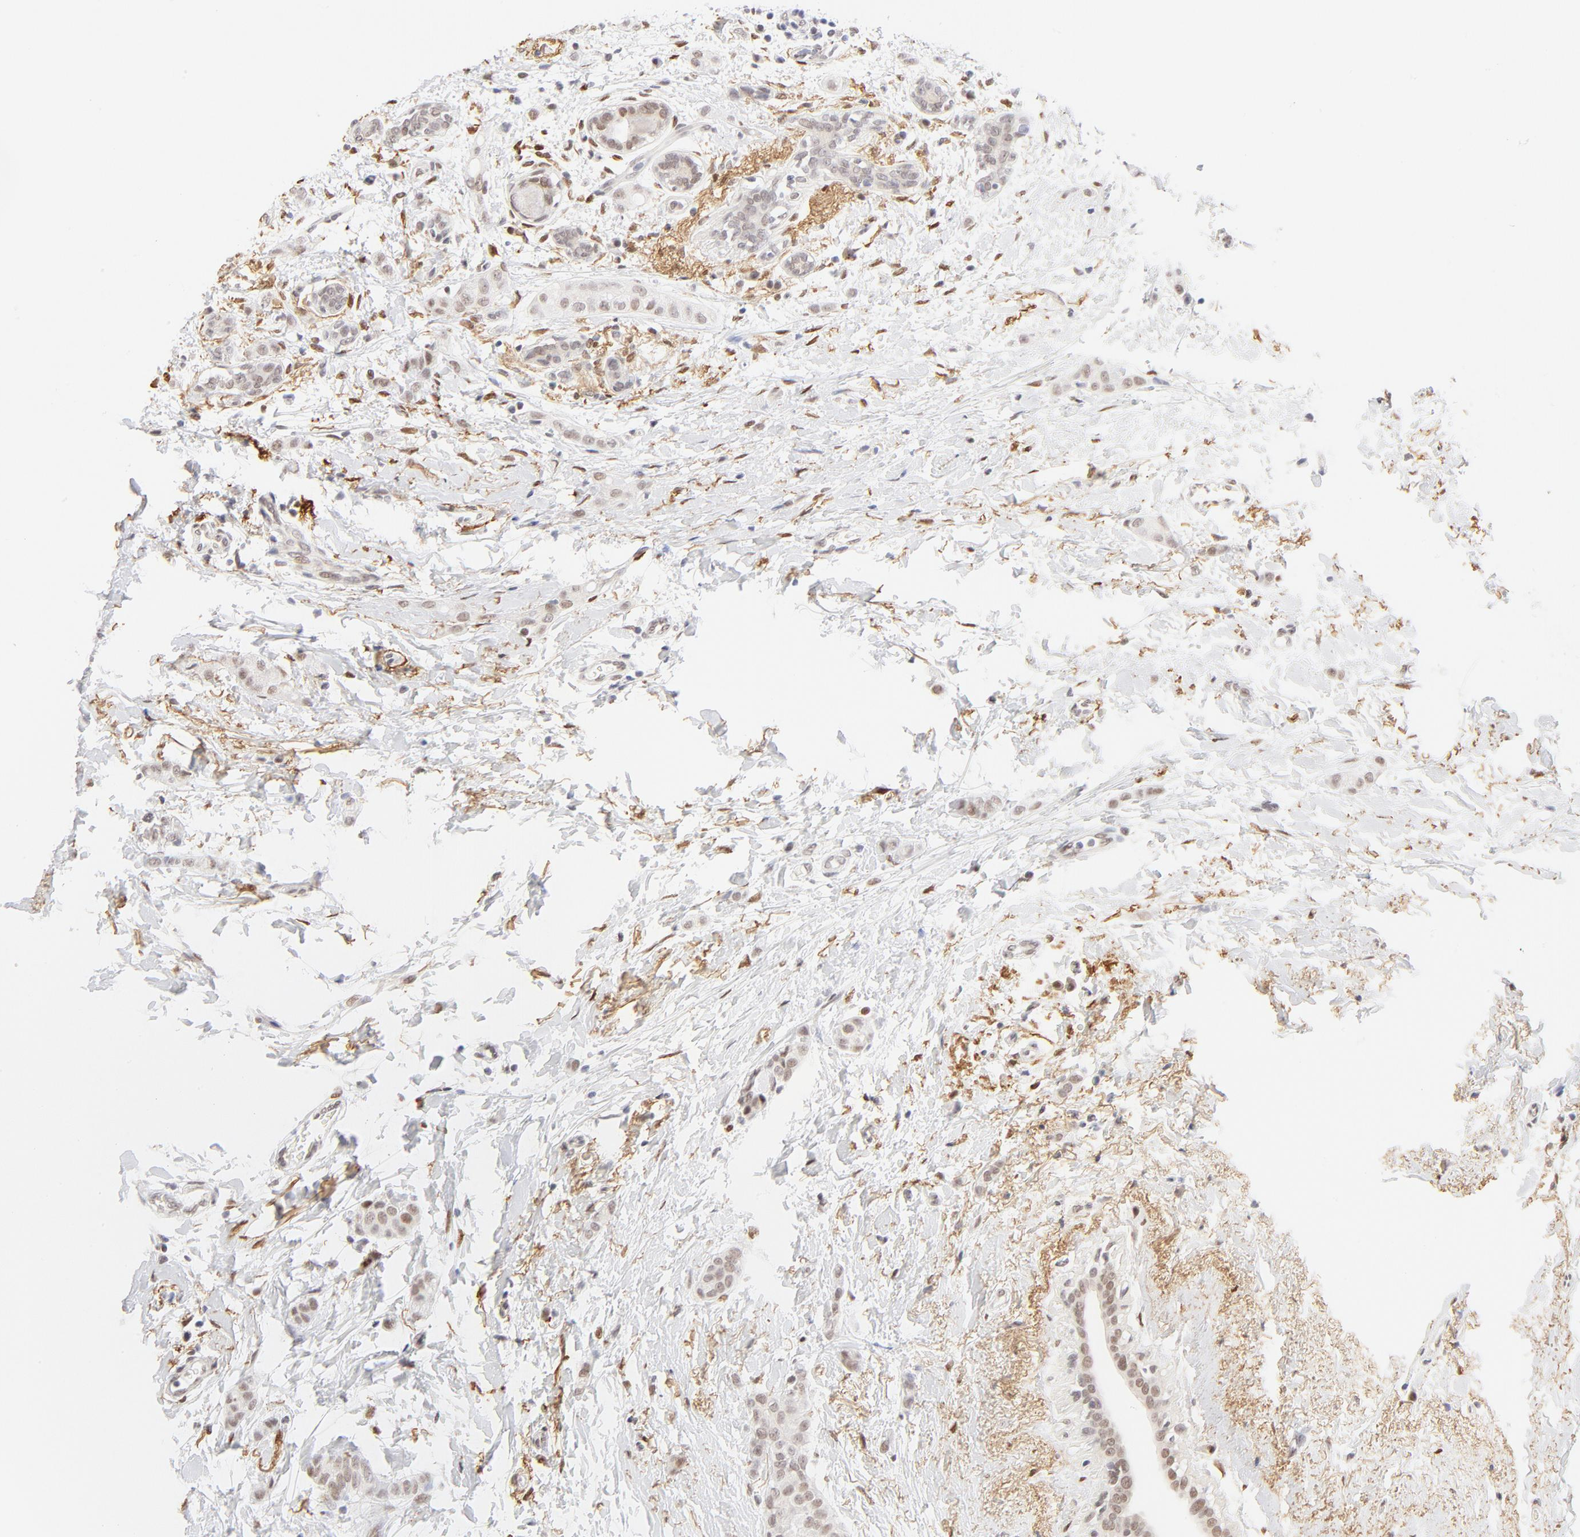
{"staining": {"intensity": "weak", "quantity": "25%-75%", "location": "nuclear"}, "tissue": "breast cancer", "cell_type": "Tumor cells", "image_type": "cancer", "snomed": [{"axis": "morphology", "description": "Lobular carcinoma"}, {"axis": "topography", "description": "Breast"}], "caption": "The image exhibits staining of breast cancer, revealing weak nuclear protein positivity (brown color) within tumor cells.", "gene": "PBX1", "patient": {"sex": "female", "age": 55}}